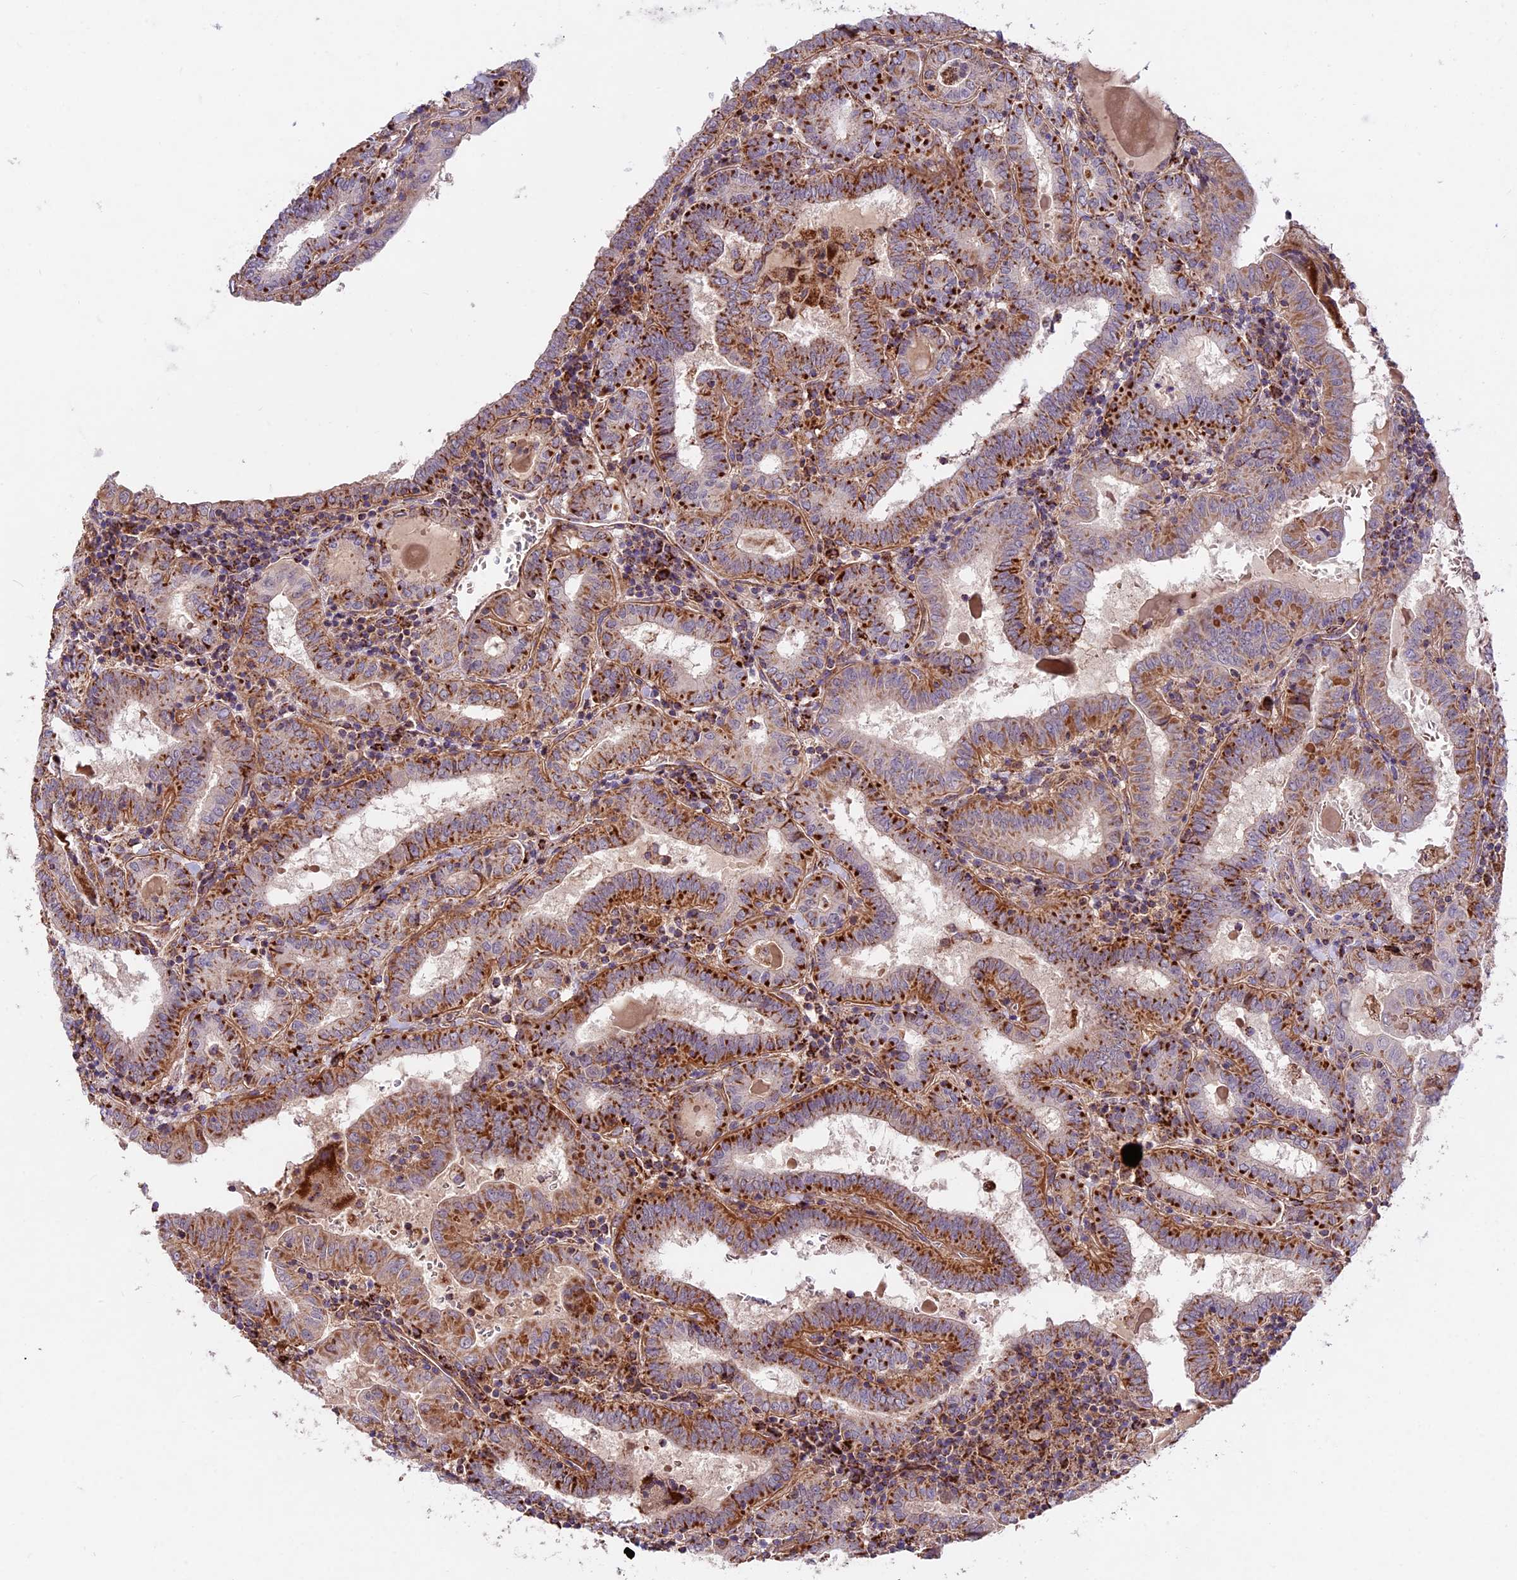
{"staining": {"intensity": "strong", "quantity": ">75%", "location": "cytoplasmic/membranous"}, "tissue": "thyroid cancer", "cell_type": "Tumor cells", "image_type": "cancer", "snomed": [{"axis": "morphology", "description": "Papillary adenocarcinoma, NOS"}, {"axis": "topography", "description": "Thyroid gland"}], "caption": "About >75% of tumor cells in human thyroid cancer exhibit strong cytoplasmic/membranous protein staining as visualized by brown immunohistochemical staining.", "gene": "NDUFA8", "patient": {"sex": "female", "age": 72}}